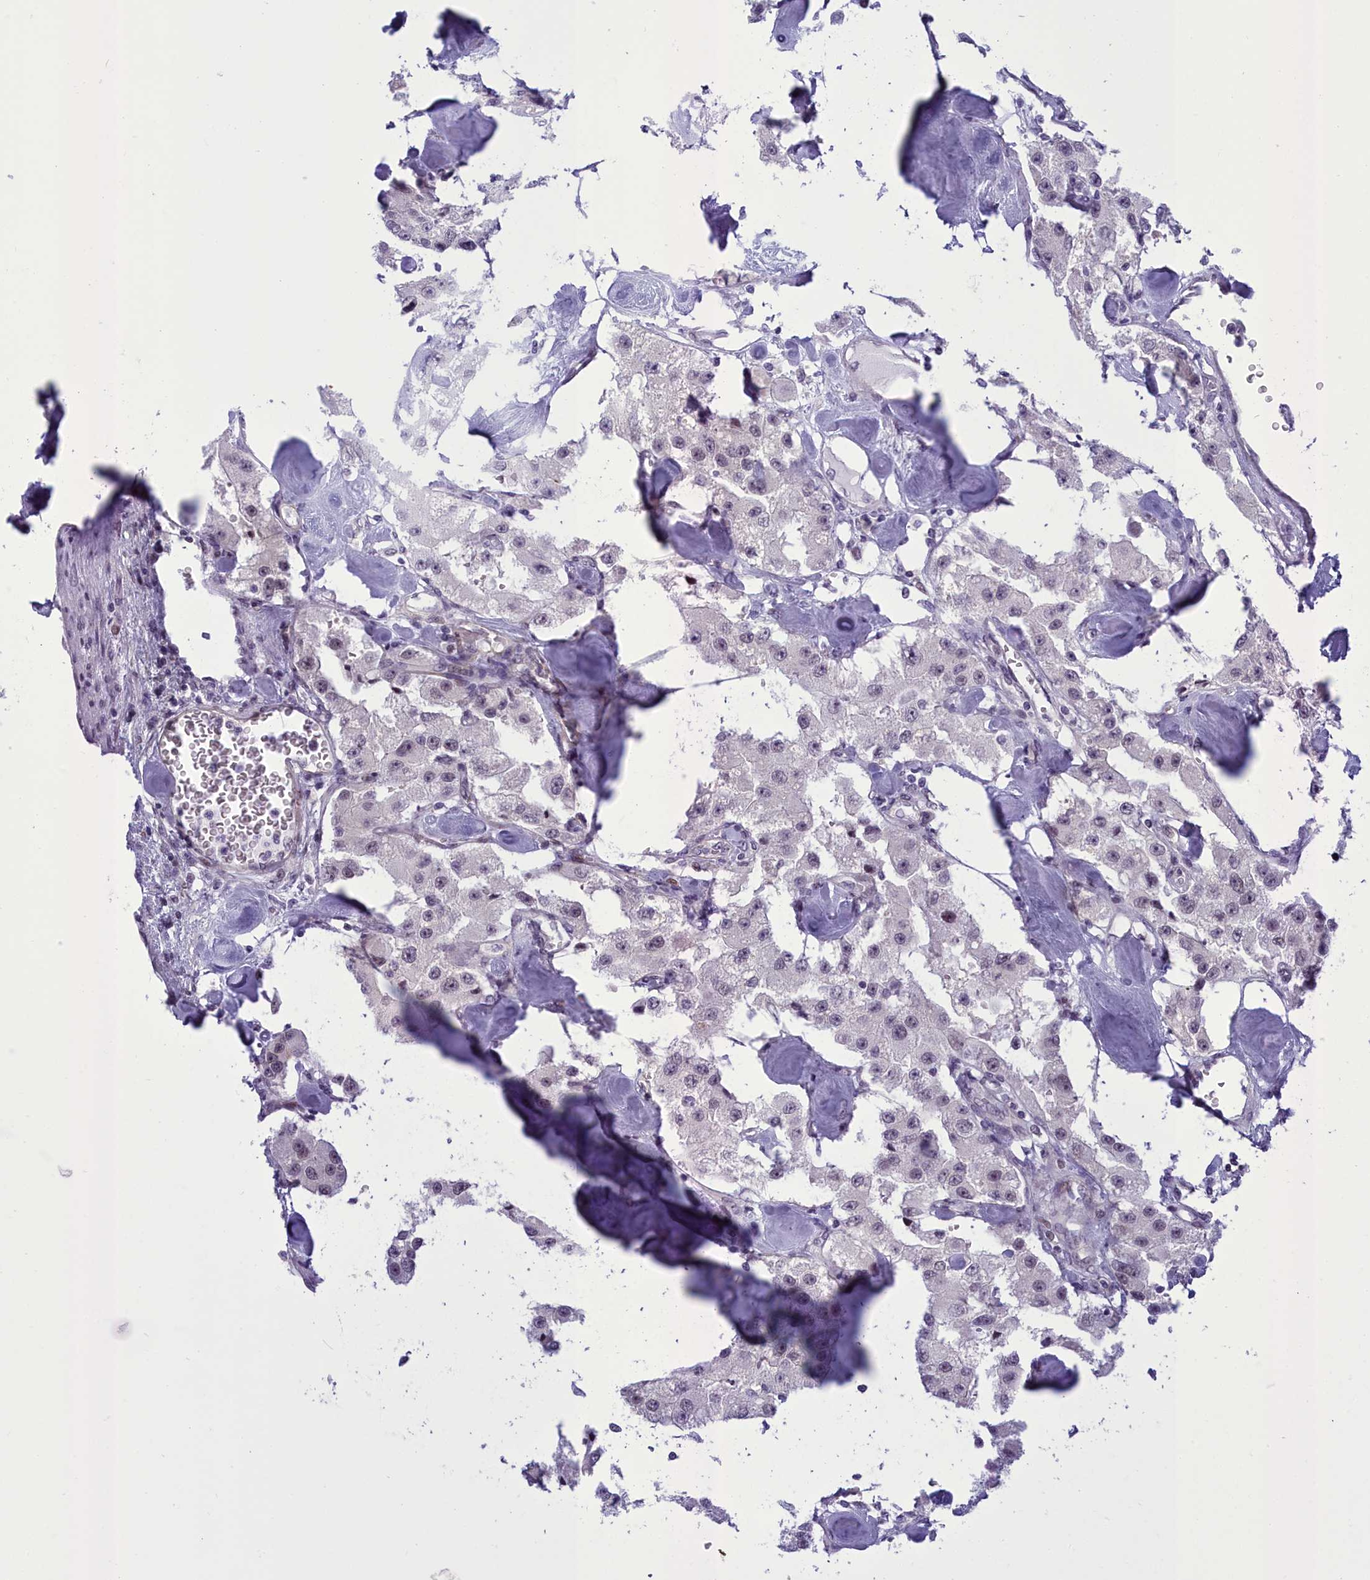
{"staining": {"intensity": "negative", "quantity": "none", "location": "none"}, "tissue": "carcinoid", "cell_type": "Tumor cells", "image_type": "cancer", "snomed": [{"axis": "morphology", "description": "Carcinoid, malignant, NOS"}, {"axis": "topography", "description": "Pancreas"}], "caption": "Tumor cells are negative for brown protein staining in carcinoid.", "gene": "CEACAM19", "patient": {"sex": "male", "age": 41}}